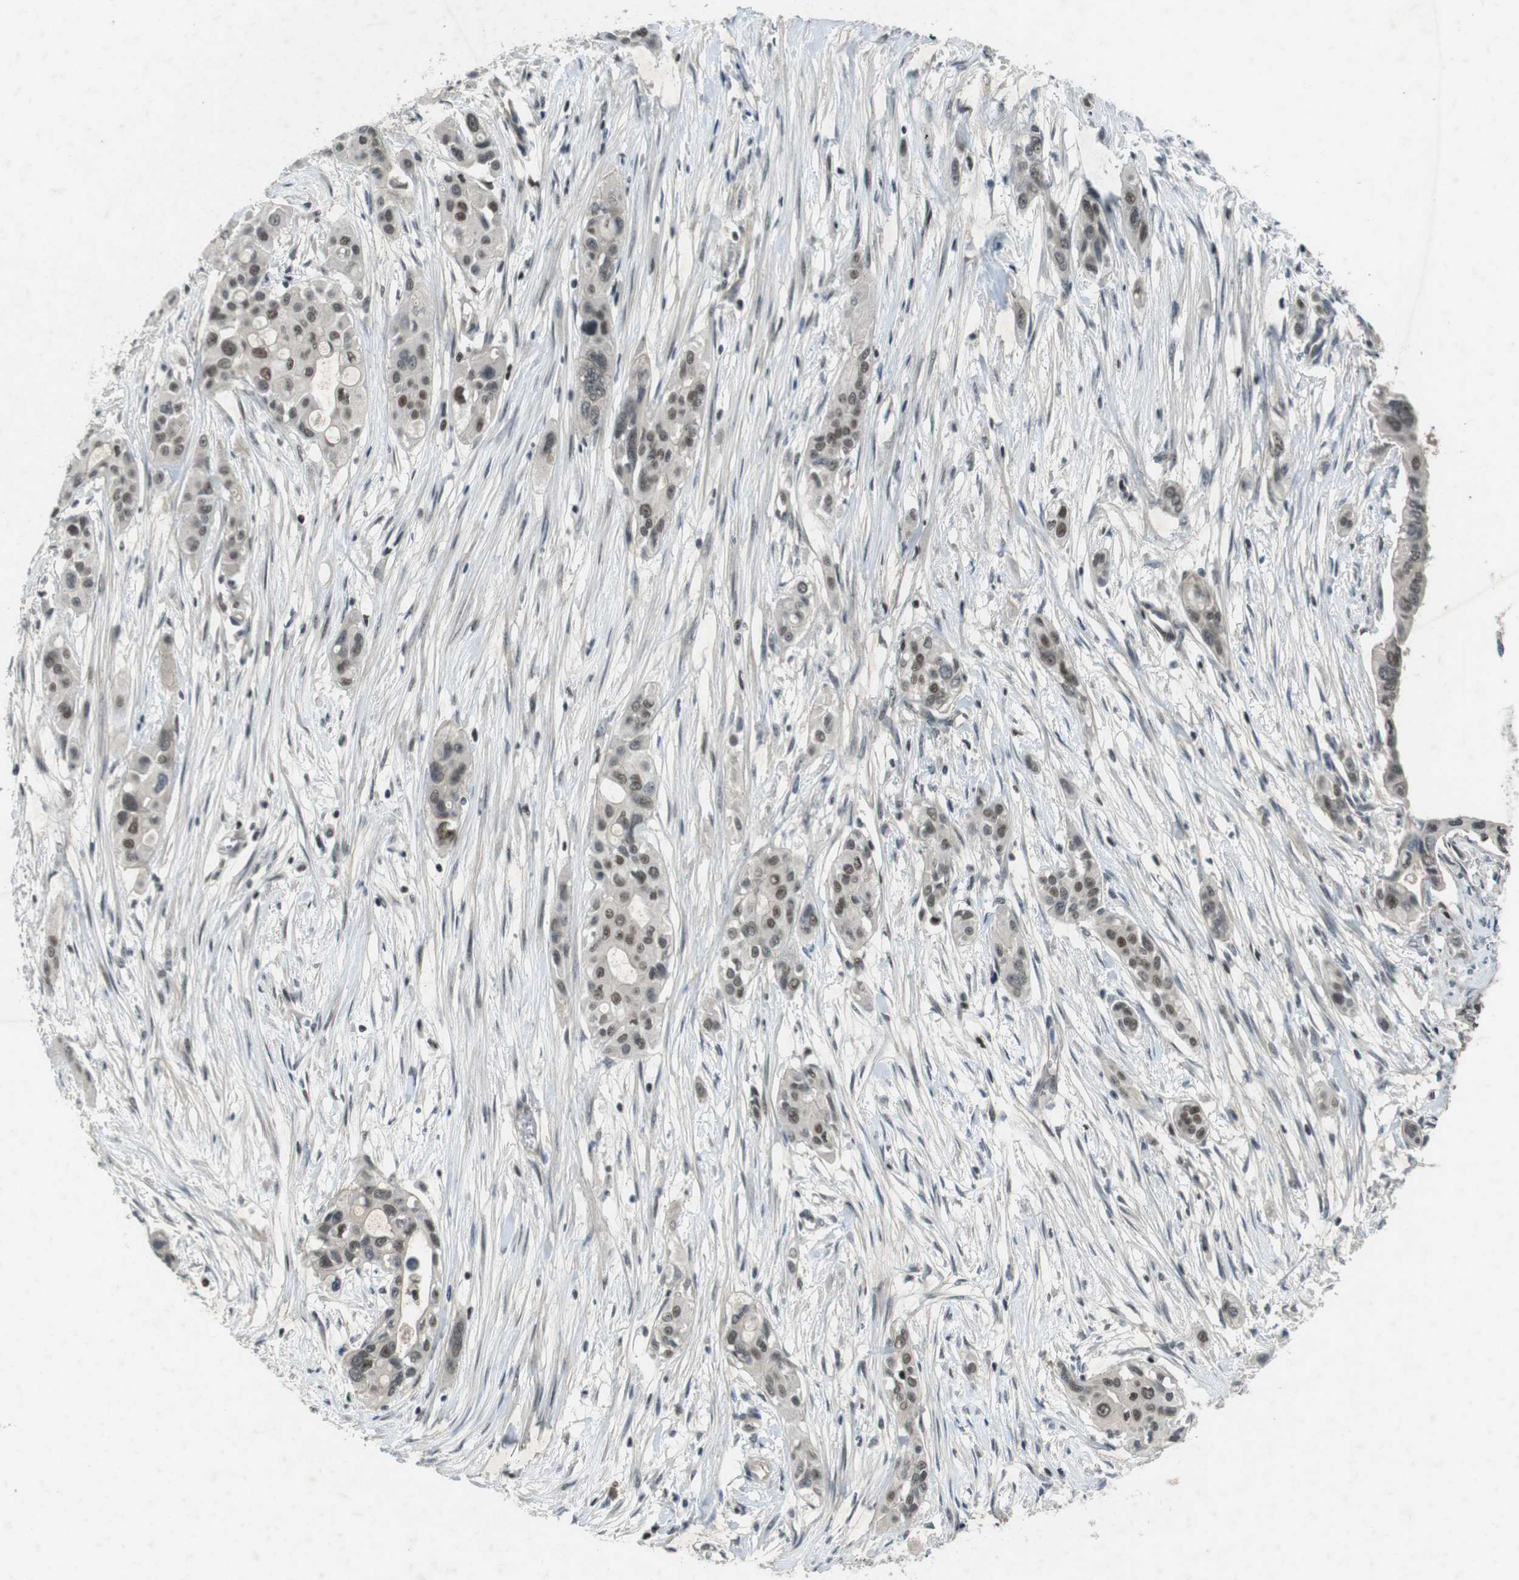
{"staining": {"intensity": "moderate", "quantity": ">75%", "location": "nuclear"}, "tissue": "pancreatic cancer", "cell_type": "Tumor cells", "image_type": "cancer", "snomed": [{"axis": "morphology", "description": "Adenocarcinoma, NOS"}, {"axis": "topography", "description": "Pancreas"}], "caption": "Immunohistochemistry (IHC) (DAB (3,3'-diaminobenzidine)) staining of pancreatic cancer reveals moderate nuclear protein staining in about >75% of tumor cells. The staining was performed using DAB, with brown indicating positive protein expression. Nuclei are stained blue with hematoxylin.", "gene": "MAPKAPK5", "patient": {"sex": "female", "age": 60}}